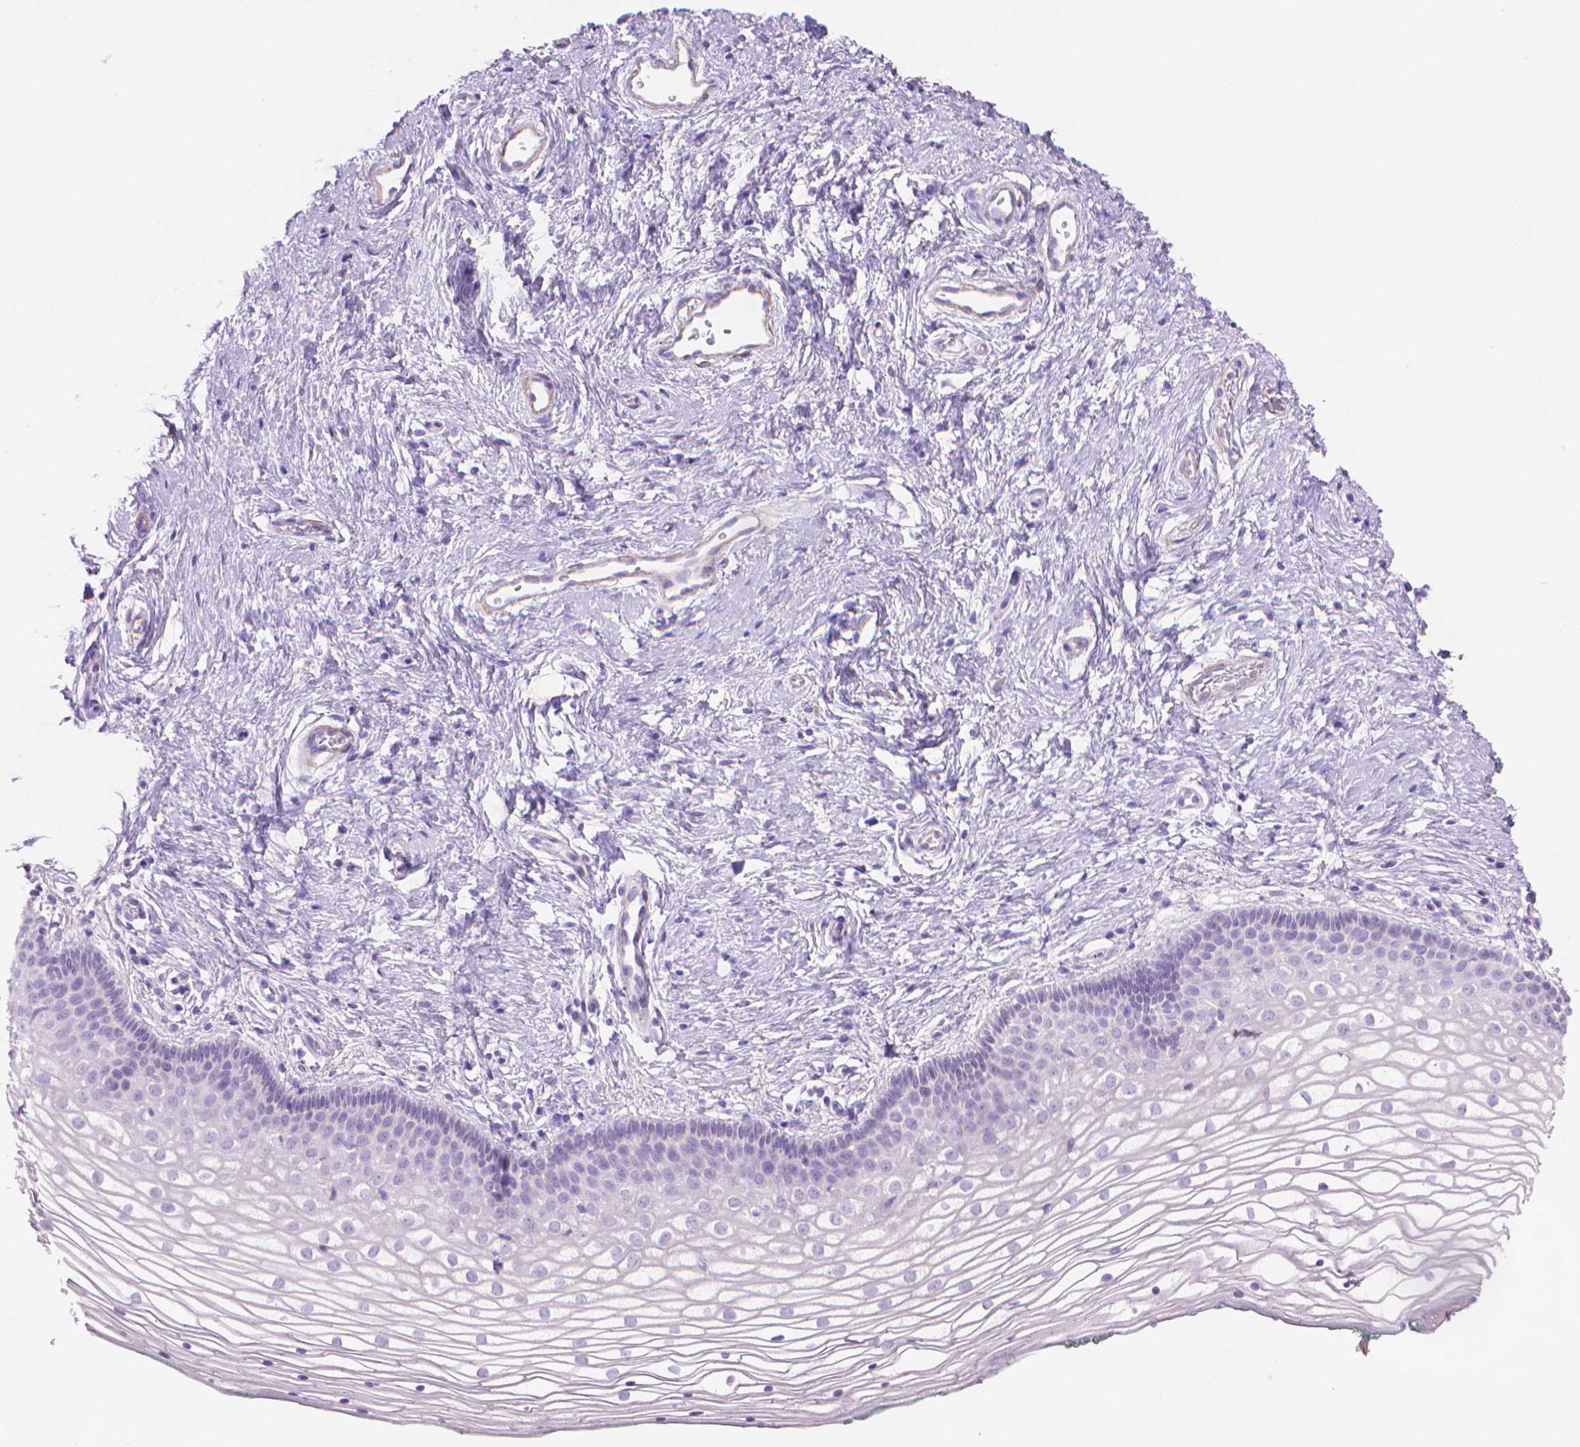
{"staining": {"intensity": "negative", "quantity": "none", "location": "none"}, "tissue": "vagina", "cell_type": "Squamous epithelial cells", "image_type": "normal", "snomed": [{"axis": "morphology", "description": "Normal tissue, NOS"}, {"axis": "topography", "description": "Vagina"}], "caption": "Protein analysis of unremarkable vagina exhibits no significant positivity in squamous epithelial cells. (DAB (3,3'-diaminobenzidine) immunohistochemistry visualized using brightfield microscopy, high magnification).", "gene": "AQP10", "patient": {"sex": "female", "age": 36}}